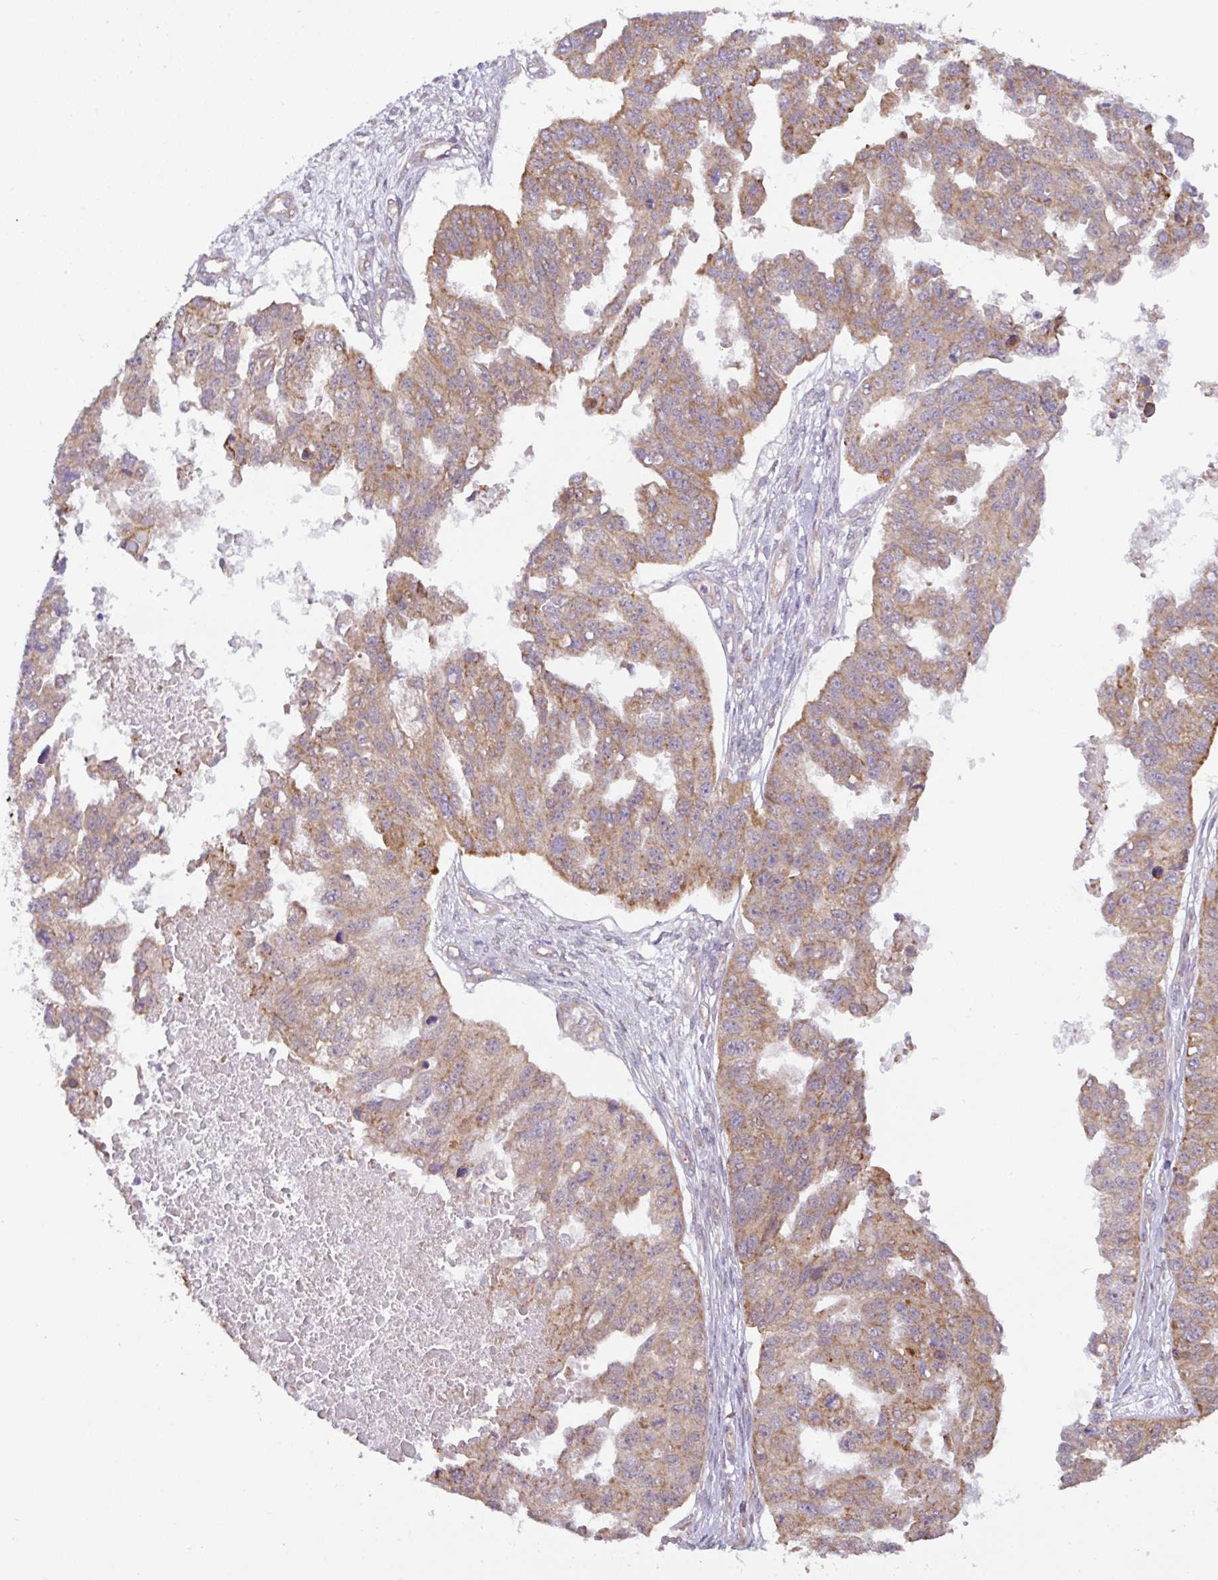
{"staining": {"intensity": "moderate", "quantity": ">75%", "location": "cytoplasmic/membranous"}, "tissue": "ovarian cancer", "cell_type": "Tumor cells", "image_type": "cancer", "snomed": [{"axis": "morphology", "description": "Cystadenocarcinoma, serous, NOS"}, {"axis": "topography", "description": "Ovary"}], "caption": "Protein expression analysis of ovarian cancer (serous cystadenocarcinoma) shows moderate cytoplasmic/membranous staining in about >75% of tumor cells. (brown staining indicates protein expression, while blue staining denotes nuclei).", "gene": "DLEU7", "patient": {"sex": "female", "age": 58}}